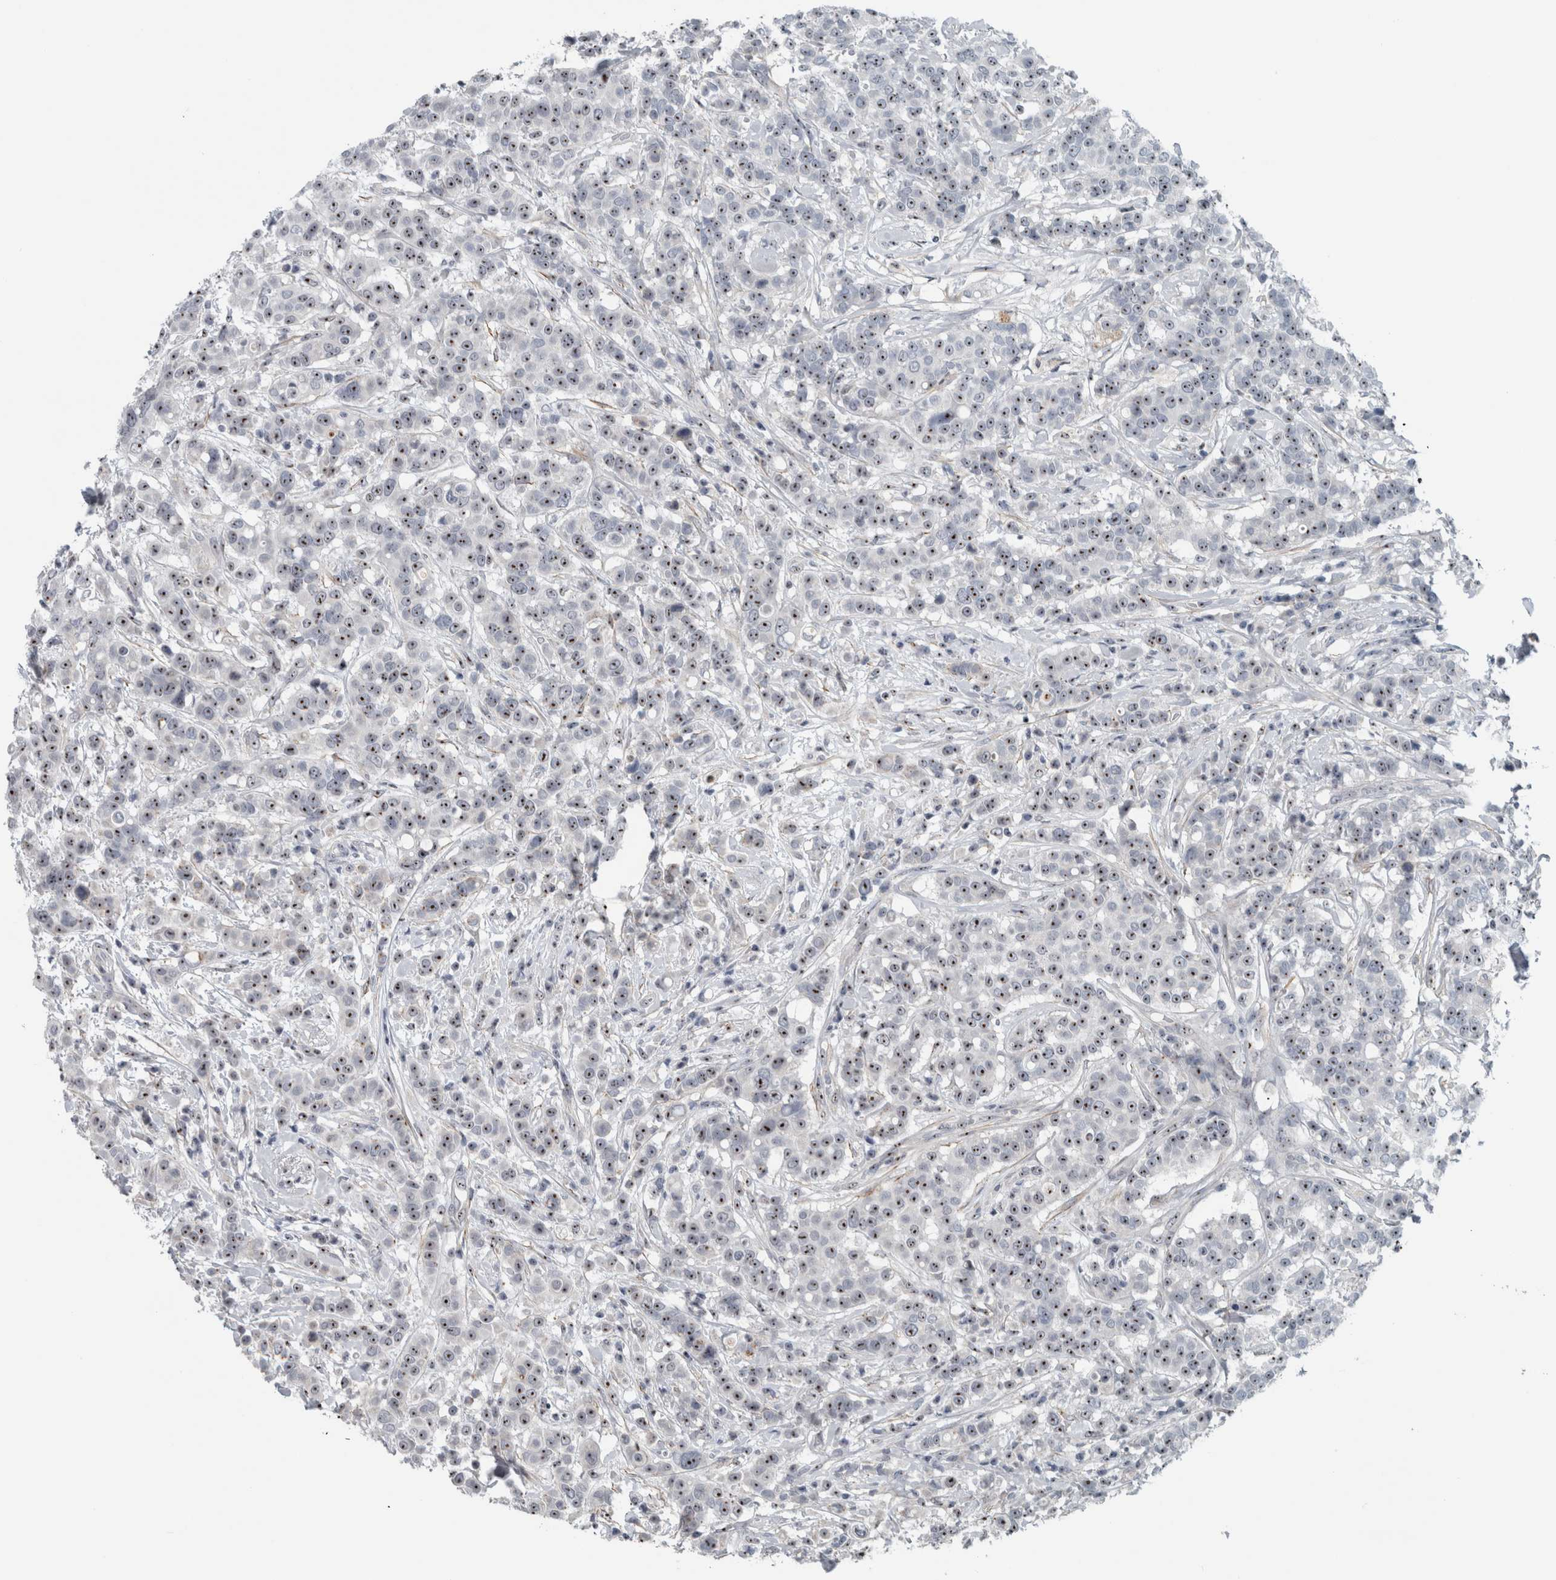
{"staining": {"intensity": "moderate", "quantity": ">75%", "location": "nuclear"}, "tissue": "breast cancer", "cell_type": "Tumor cells", "image_type": "cancer", "snomed": [{"axis": "morphology", "description": "Duct carcinoma"}, {"axis": "topography", "description": "Breast"}], "caption": "Brown immunohistochemical staining in human breast cancer (infiltrating ductal carcinoma) displays moderate nuclear expression in about >75% of tumor cells.", "gene": "UTP6", "patient": {"sex": "female", "age": 27}}